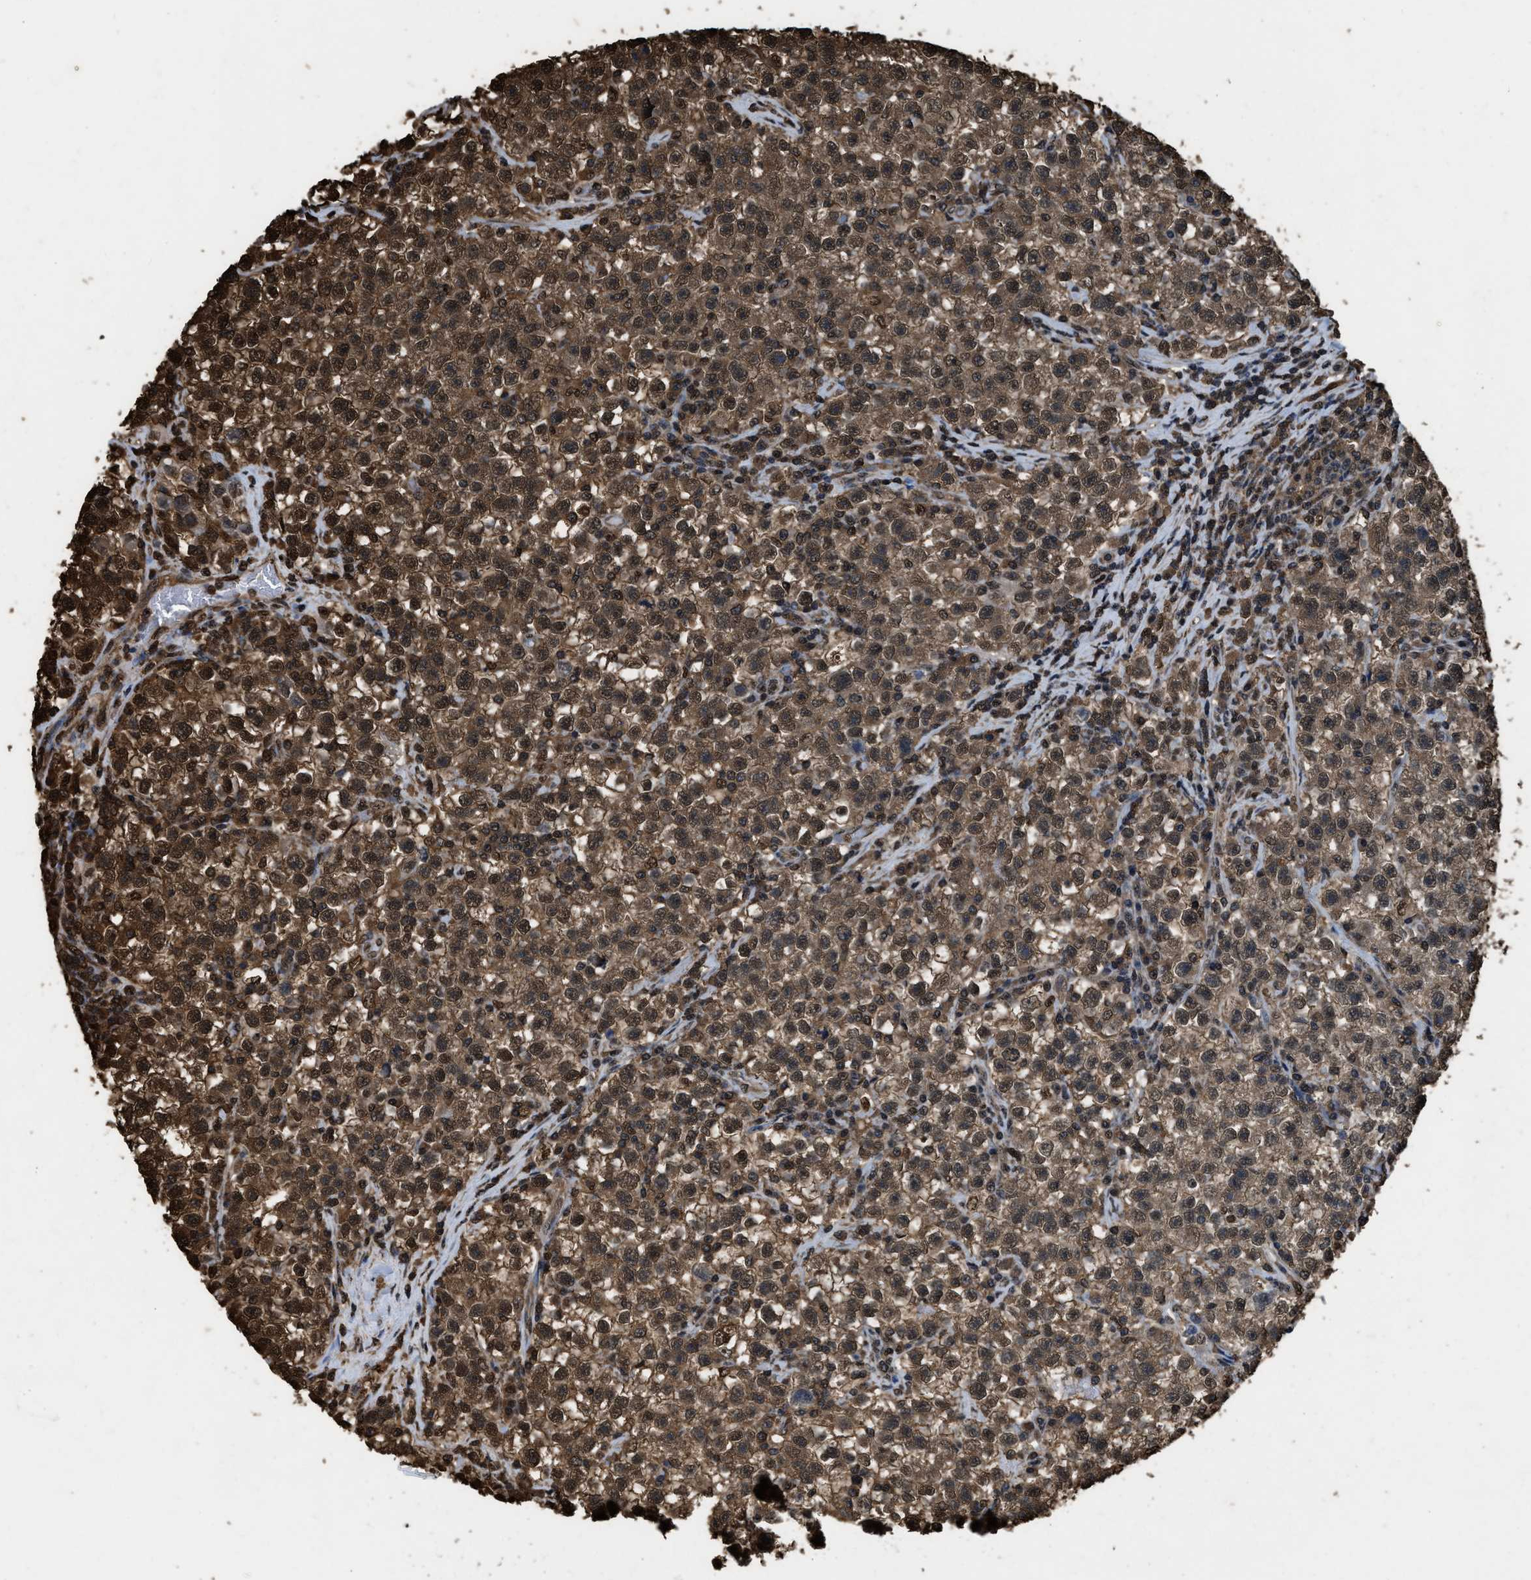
{"staining": {"intensity": "moderate", "quantity": ">75%", "location": "cytoplasmic/membranous,nuclear"}, "tissue": "testis cancer", "cell_type": "Tumor cells", "image_type": "cancer", "snomed": [{"axis": "morphology", "description": "Seminoma, NOS"}, {"axis": "topography", "description": "Testis"}], "caption": "DAB (3,3'-diaminobenzidine) immunohistochemical staining of human testis cancer reveals moderate cytoplasmic/membranous and nuclear protein staining in approximately >75% of tumor cells.", "gene": "FNTA", "patient": {"sex": "male", "age": 22}}